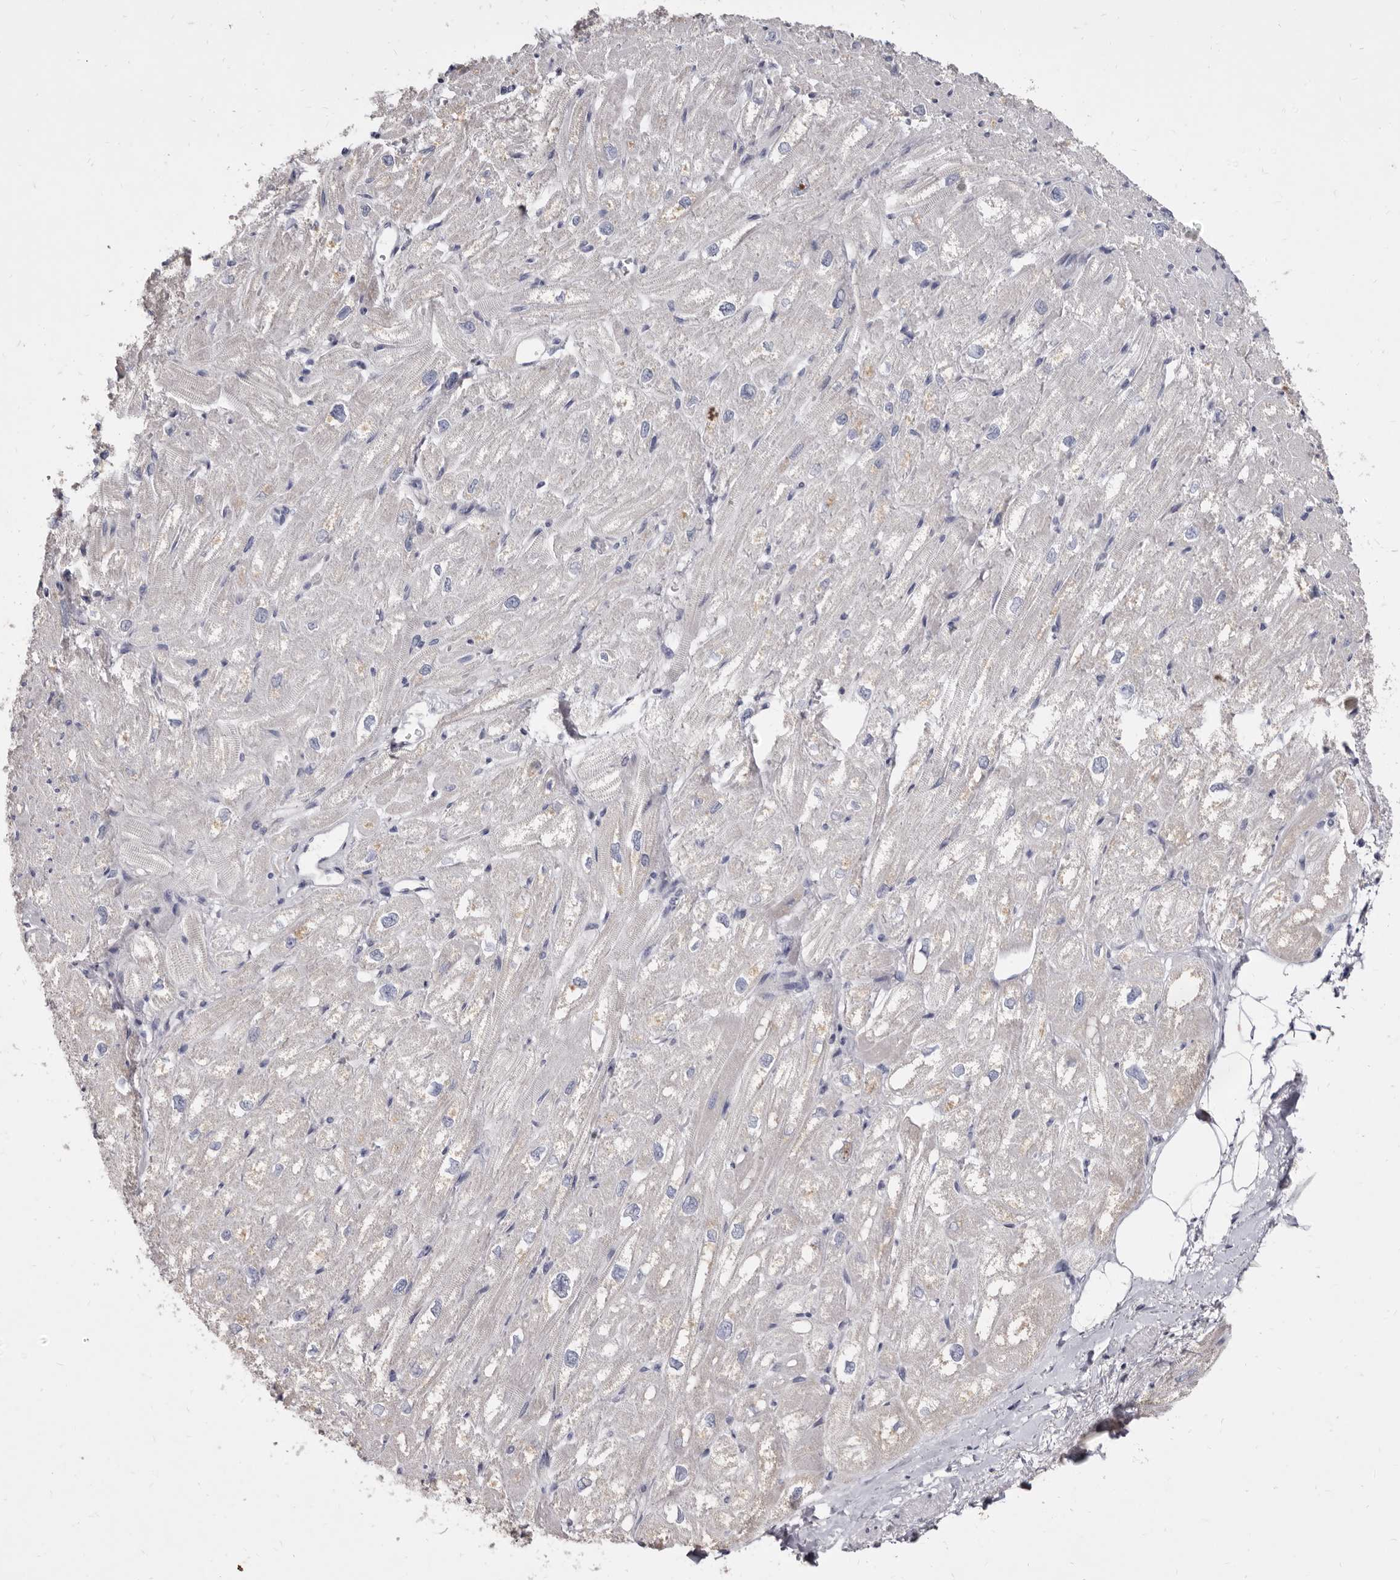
{"staining": {"intensity": "moderate", "quantity": "<25%", "location": "cytoplasmic/membranous"}, "tissue": "heart muscle", "cell_type": "Cardiomyocytes", "image_type": "normal", "snomed": [{"axis": "morphology", "description": "Normal tissue, NOS"}, {"axis": "topography", "description": "Heart"}], "caption": "Protein expression analysis of normal heart muscle demonstrates moderate cytoplasmic/membranous staining in about <25% of cardiomyocytes. (DAB (3,3'-diaminobenzidine) IHC with brightfield microscopy, high magnification).", "gene": "CYP2E1", "patient": {"sex": "male", "age": 50}}